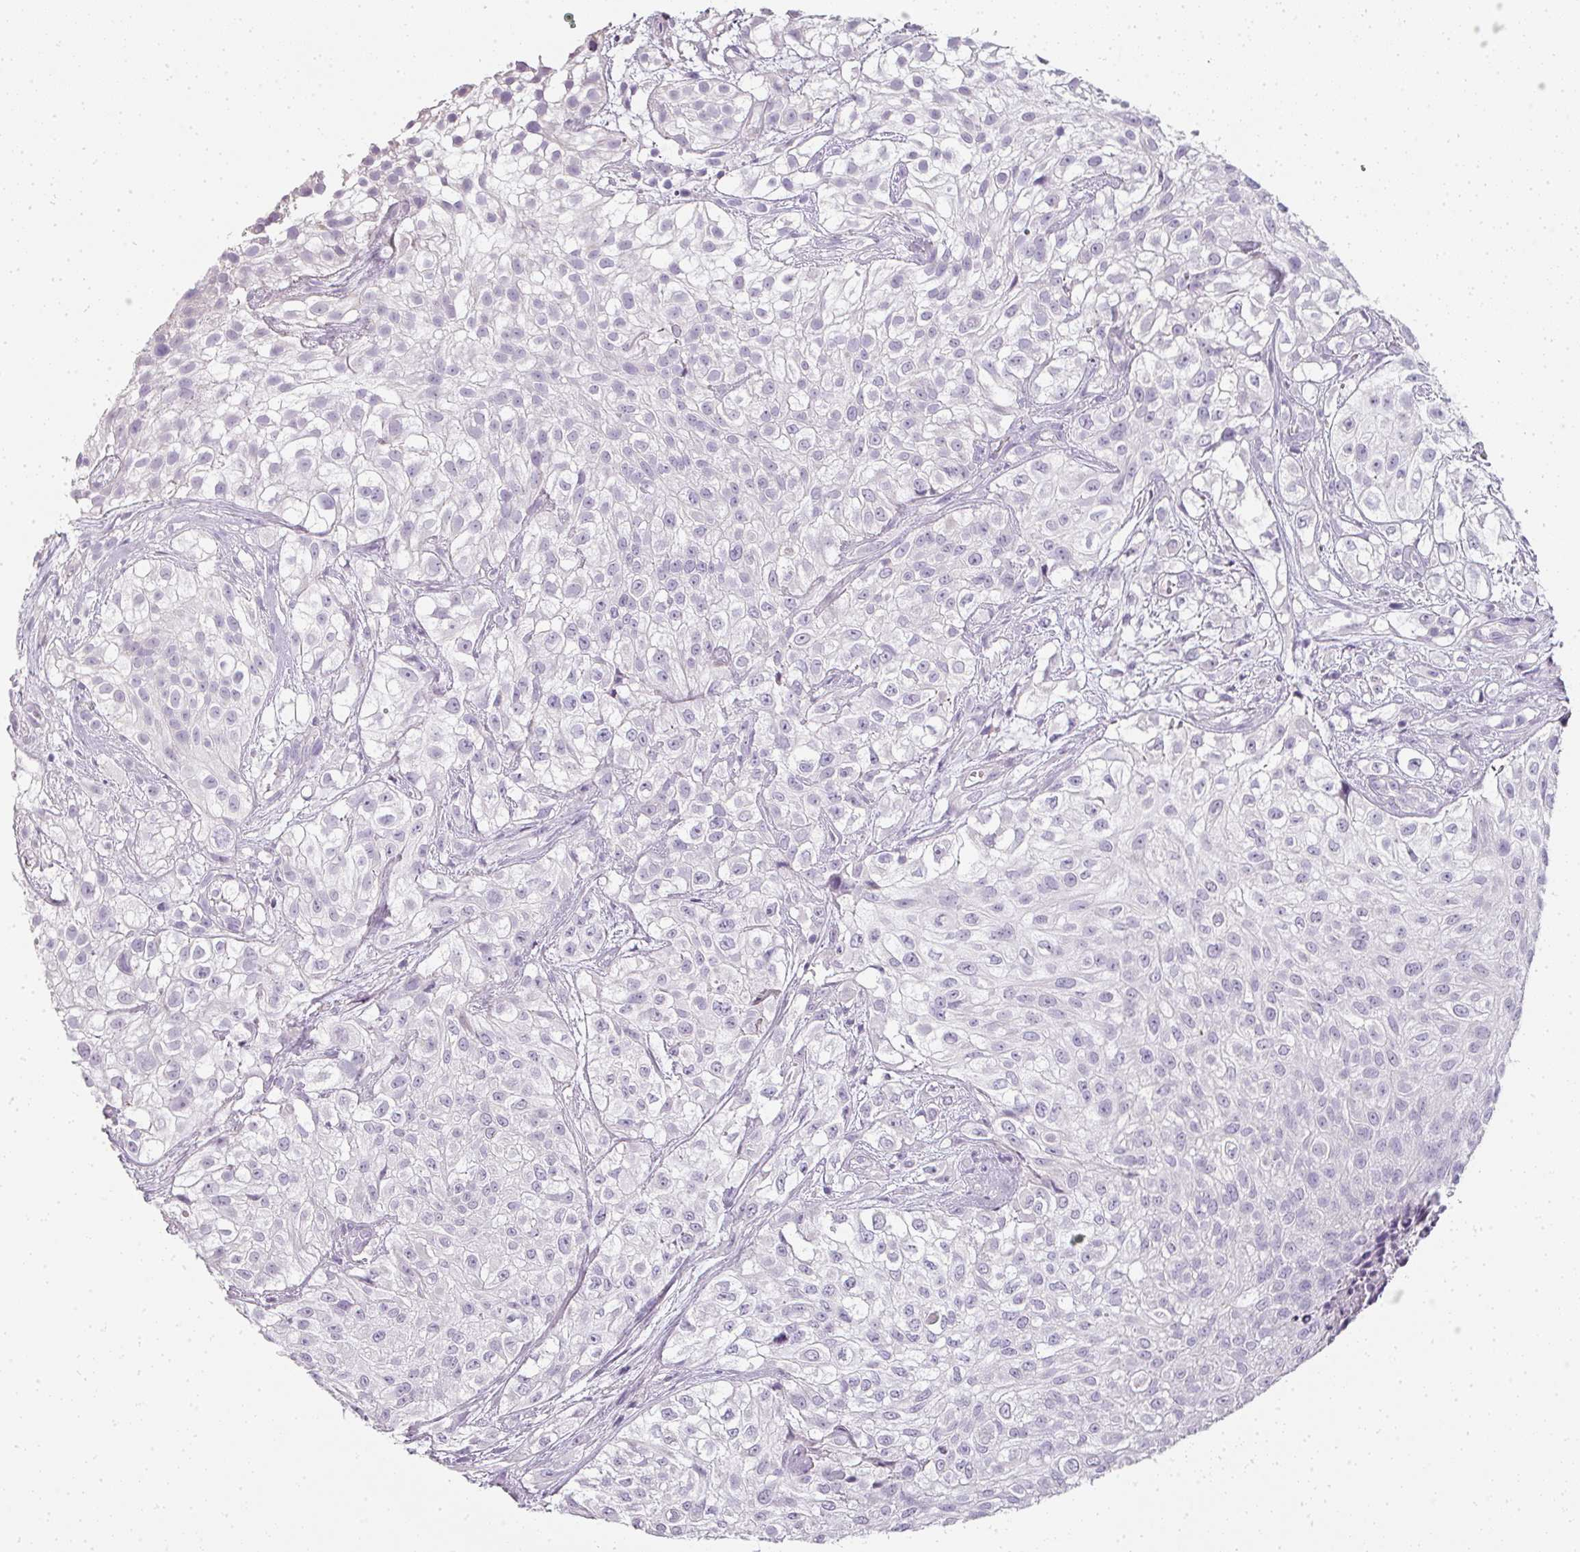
{"staining": {"intensity": "negative", "quantity": "none", "location": "none"}, "tissue": "urothelial cancer", "cell_type": "Tumor cells", "image_type": "cancer", "snomed": [{"axis": "morphology", "description": "Urothelial carcinoma, High grade"}, {"axis": "topography", "description": "Urinary bladder"}], "caption": "Tumor cells are negative for brown protein staining in high-grade urothelial carcinoma.", "gene": "CAMP", "patient": {"sex": "male", "age": 56}}